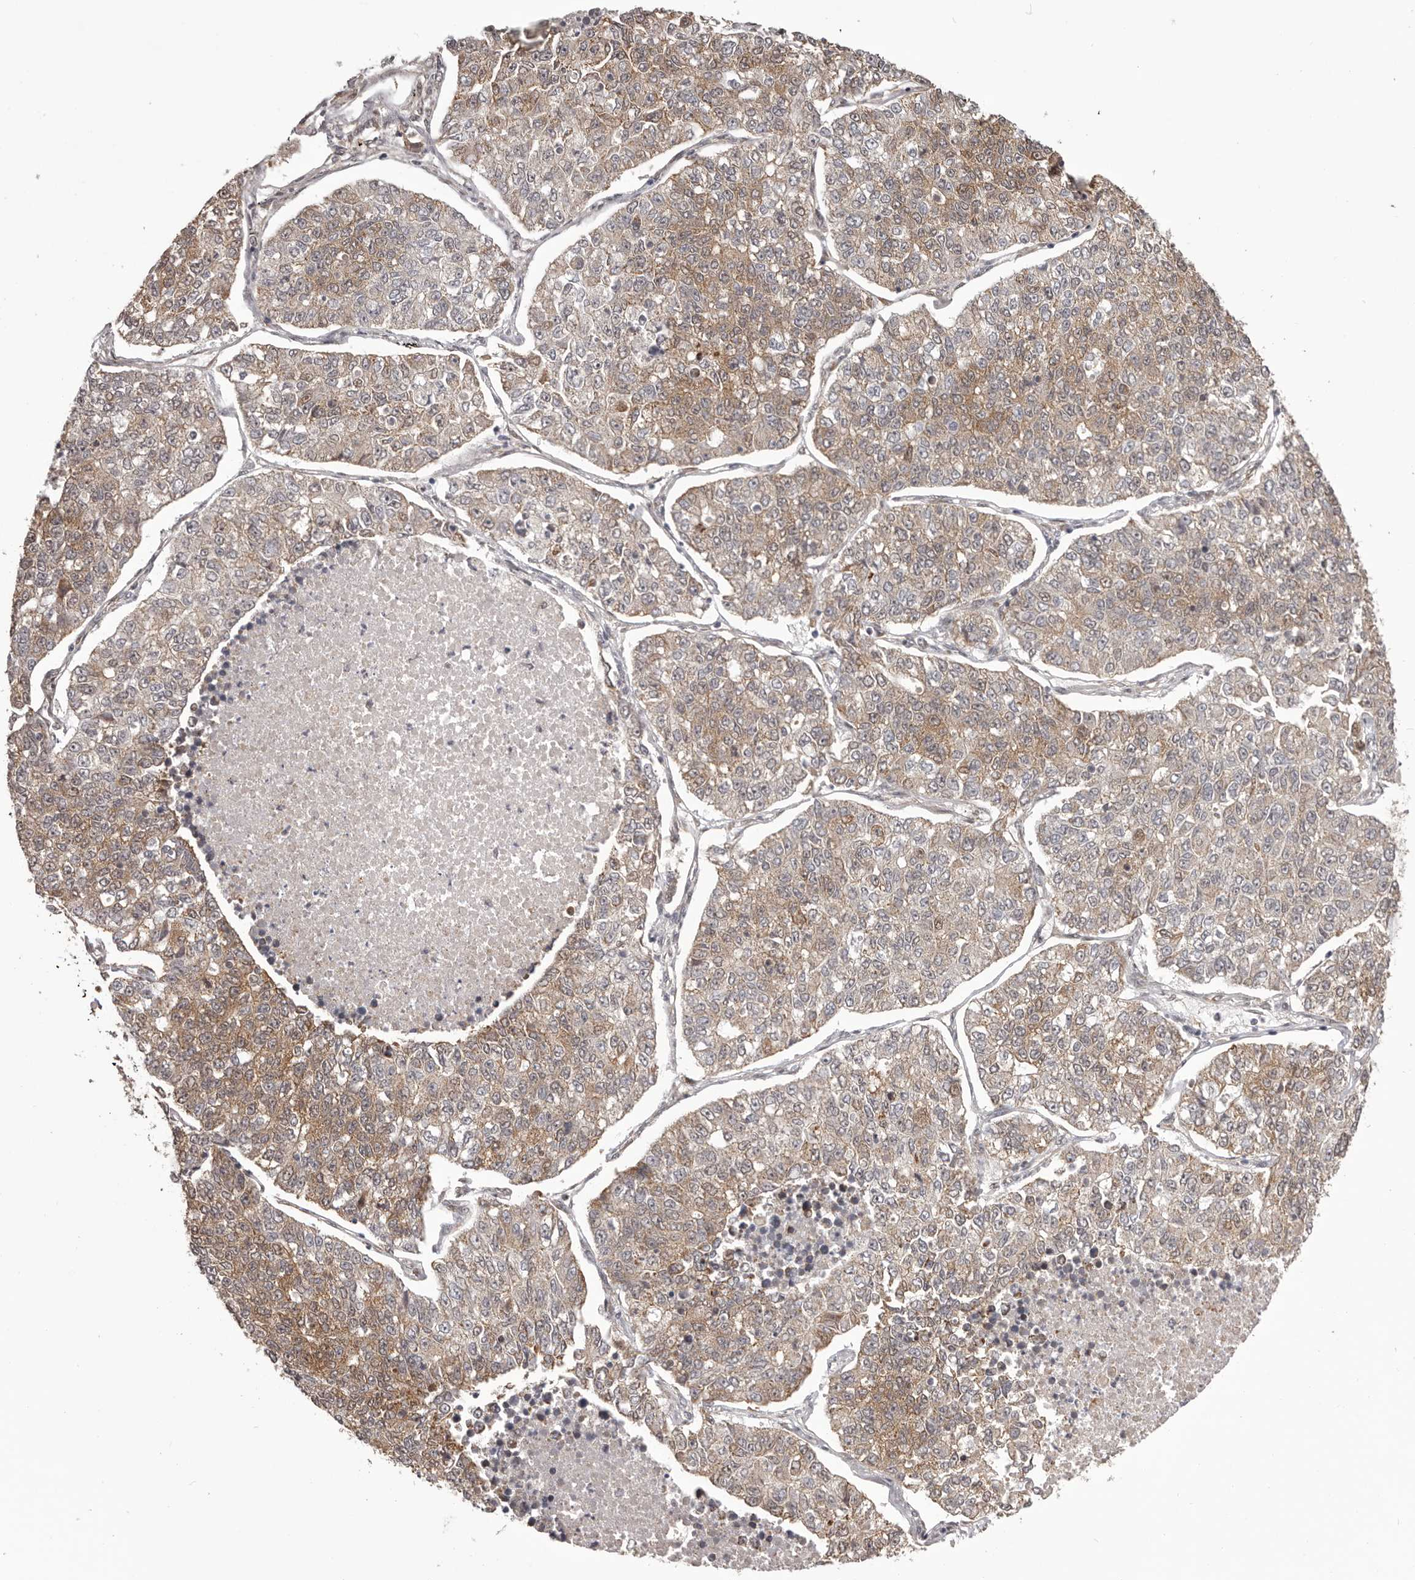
{"staining": {"intensity": "weak", "quantity": ">75%", "location": "cytoplasmic/membranous"}, "tissue": "lung cancer", "cell_type": "Tumor cells", "image_type": "cancer", "snomed": [{"axis": "morphology", "description": "Adenocarcinoma, NOS"}, {"axis": "topography", "description": "Lung"}], "caption": "A high-resolution image shows immunohistochemistry (IHC) staining of lung cancer (adenocarcinoma), which reveals weak cytoplasmic/membranous expression in about >75% of tumor cells.", "gene": "GFOD1", "patient": {"sex": "male", "age": 49}}